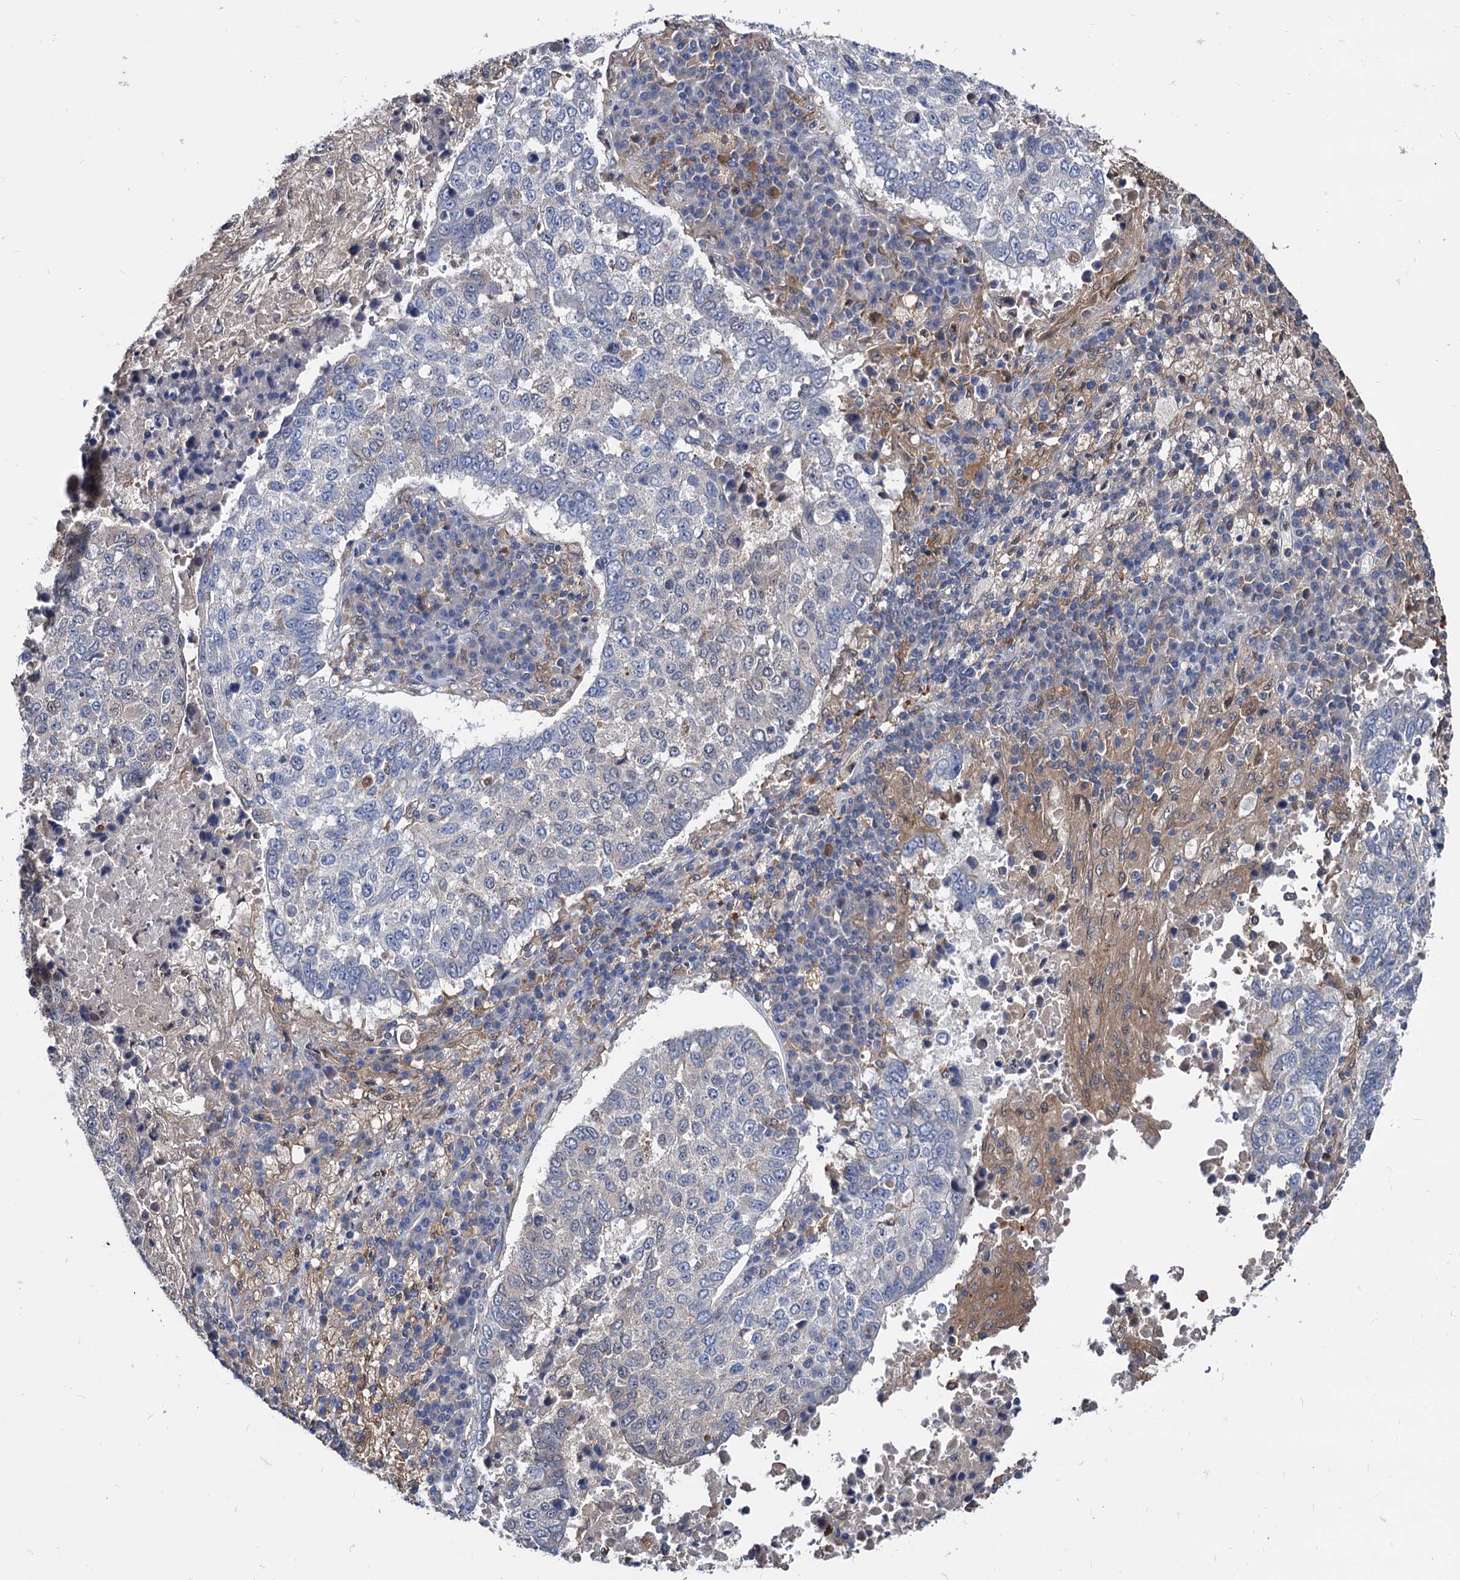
{"staining": {"intensity": "negative", "quantity": "none", "location": "none"}, "tissue": "lung cancer", "cell_type": "Tumor cells", "image_type": "cancer", "snomed": [{"axis": "morphology", "description": "Squamous cell carcinoma, NOS"}, {"axis": "topography", "description": "Lung"}], "caption": "Tumor cells show no significant protein expression in lung cancer.", "gene": "CPPED1", "patient": {"sex": "male", "age": 73}}